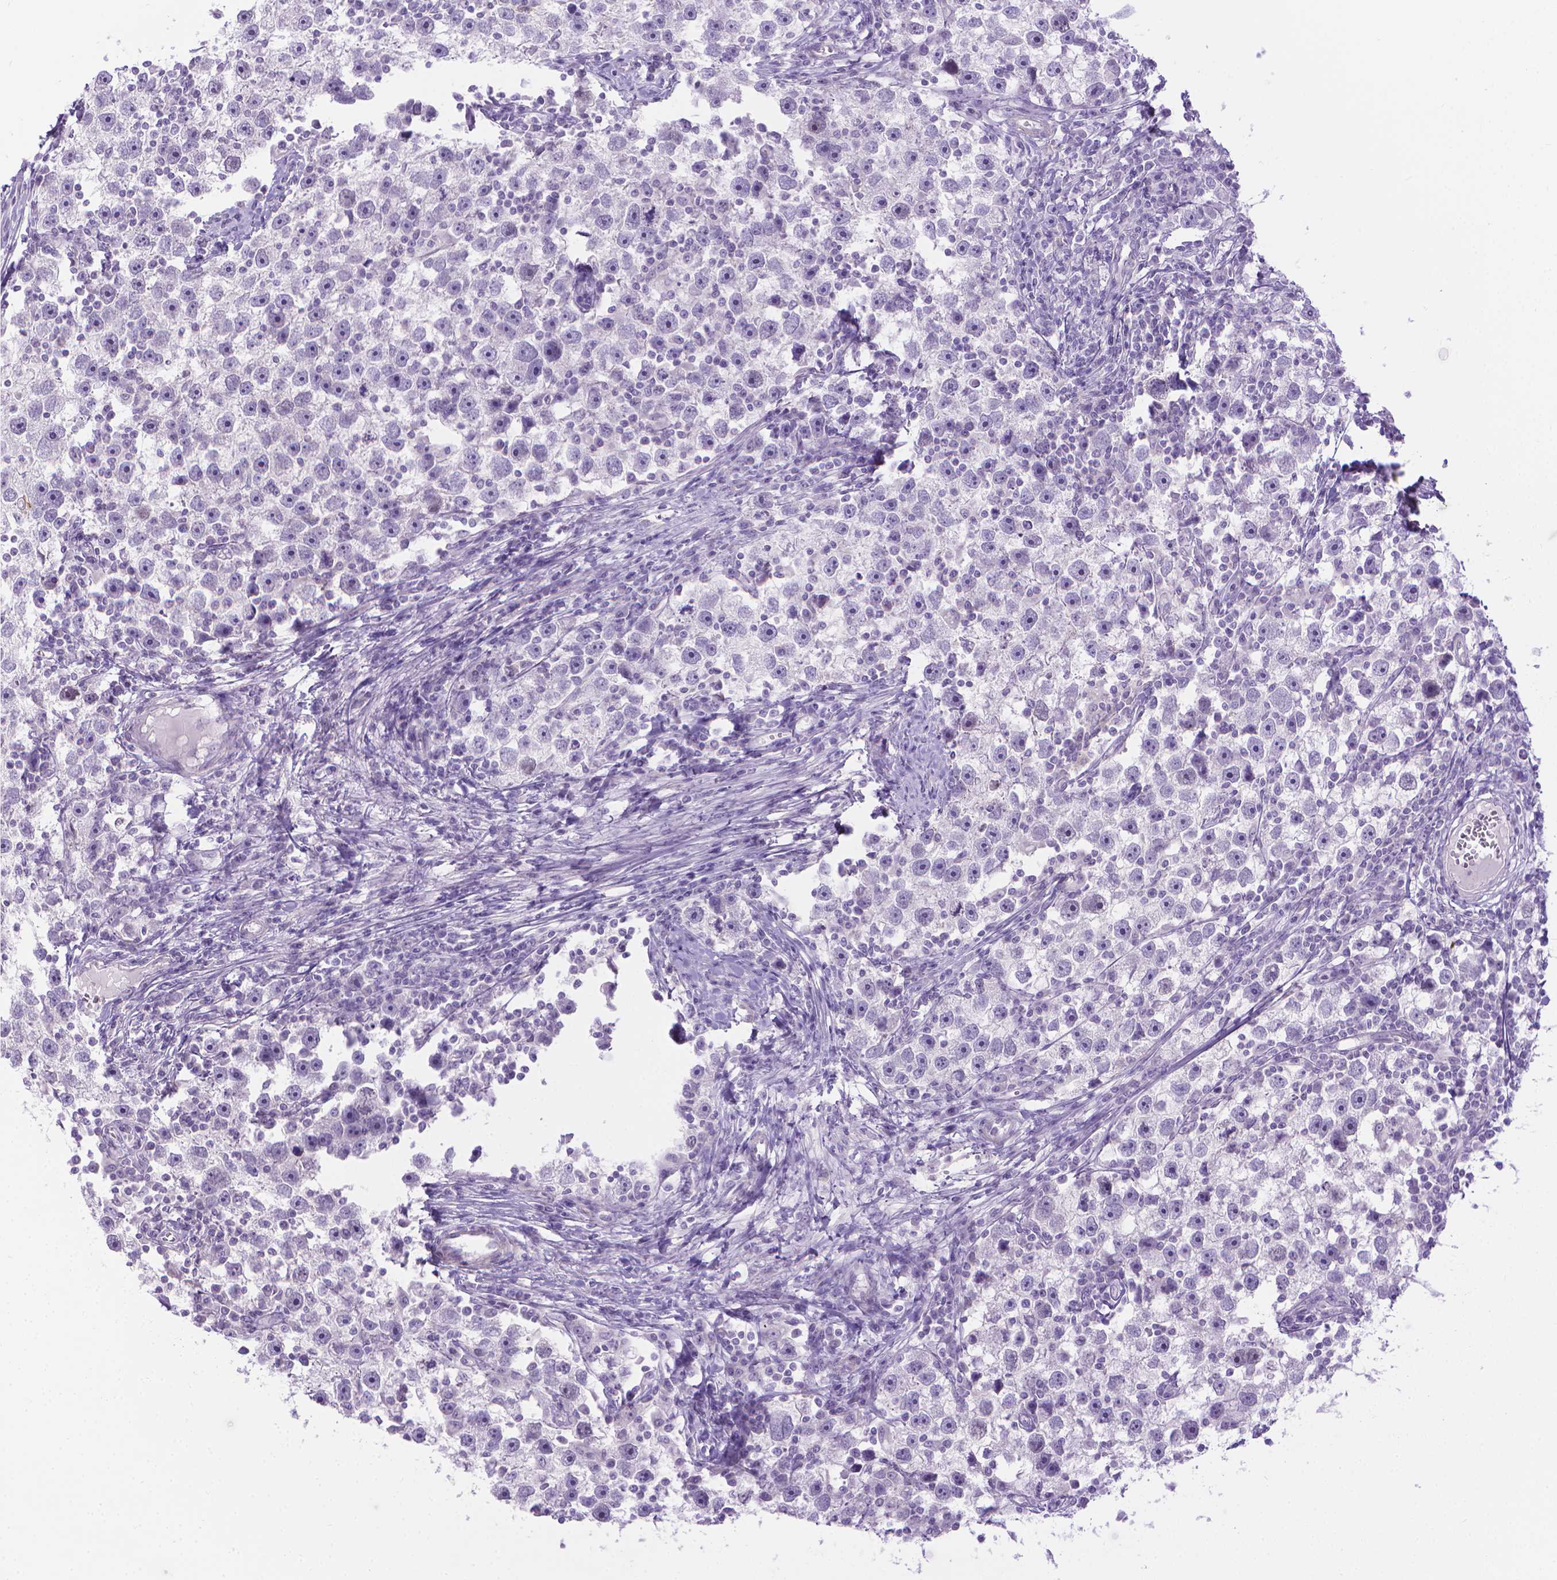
{"staining": {"intensity": "negative", "quantity": "none", "location": "none"}, "tissue": "testis cancer", "cell_type": "Tumor cells", "image_type": "cancer", "snomed": [{"axis": "morphology", "description": "Seminoma, NOS"}, {"axis": "topography", "description": "Testis"}], "caption": "Photomicrograph shows no protein staining in tumor cells of testis cancer (seminoma) tissue.", "gene": "SPAG6", "patient": {"sex": "male", "age": 30}}